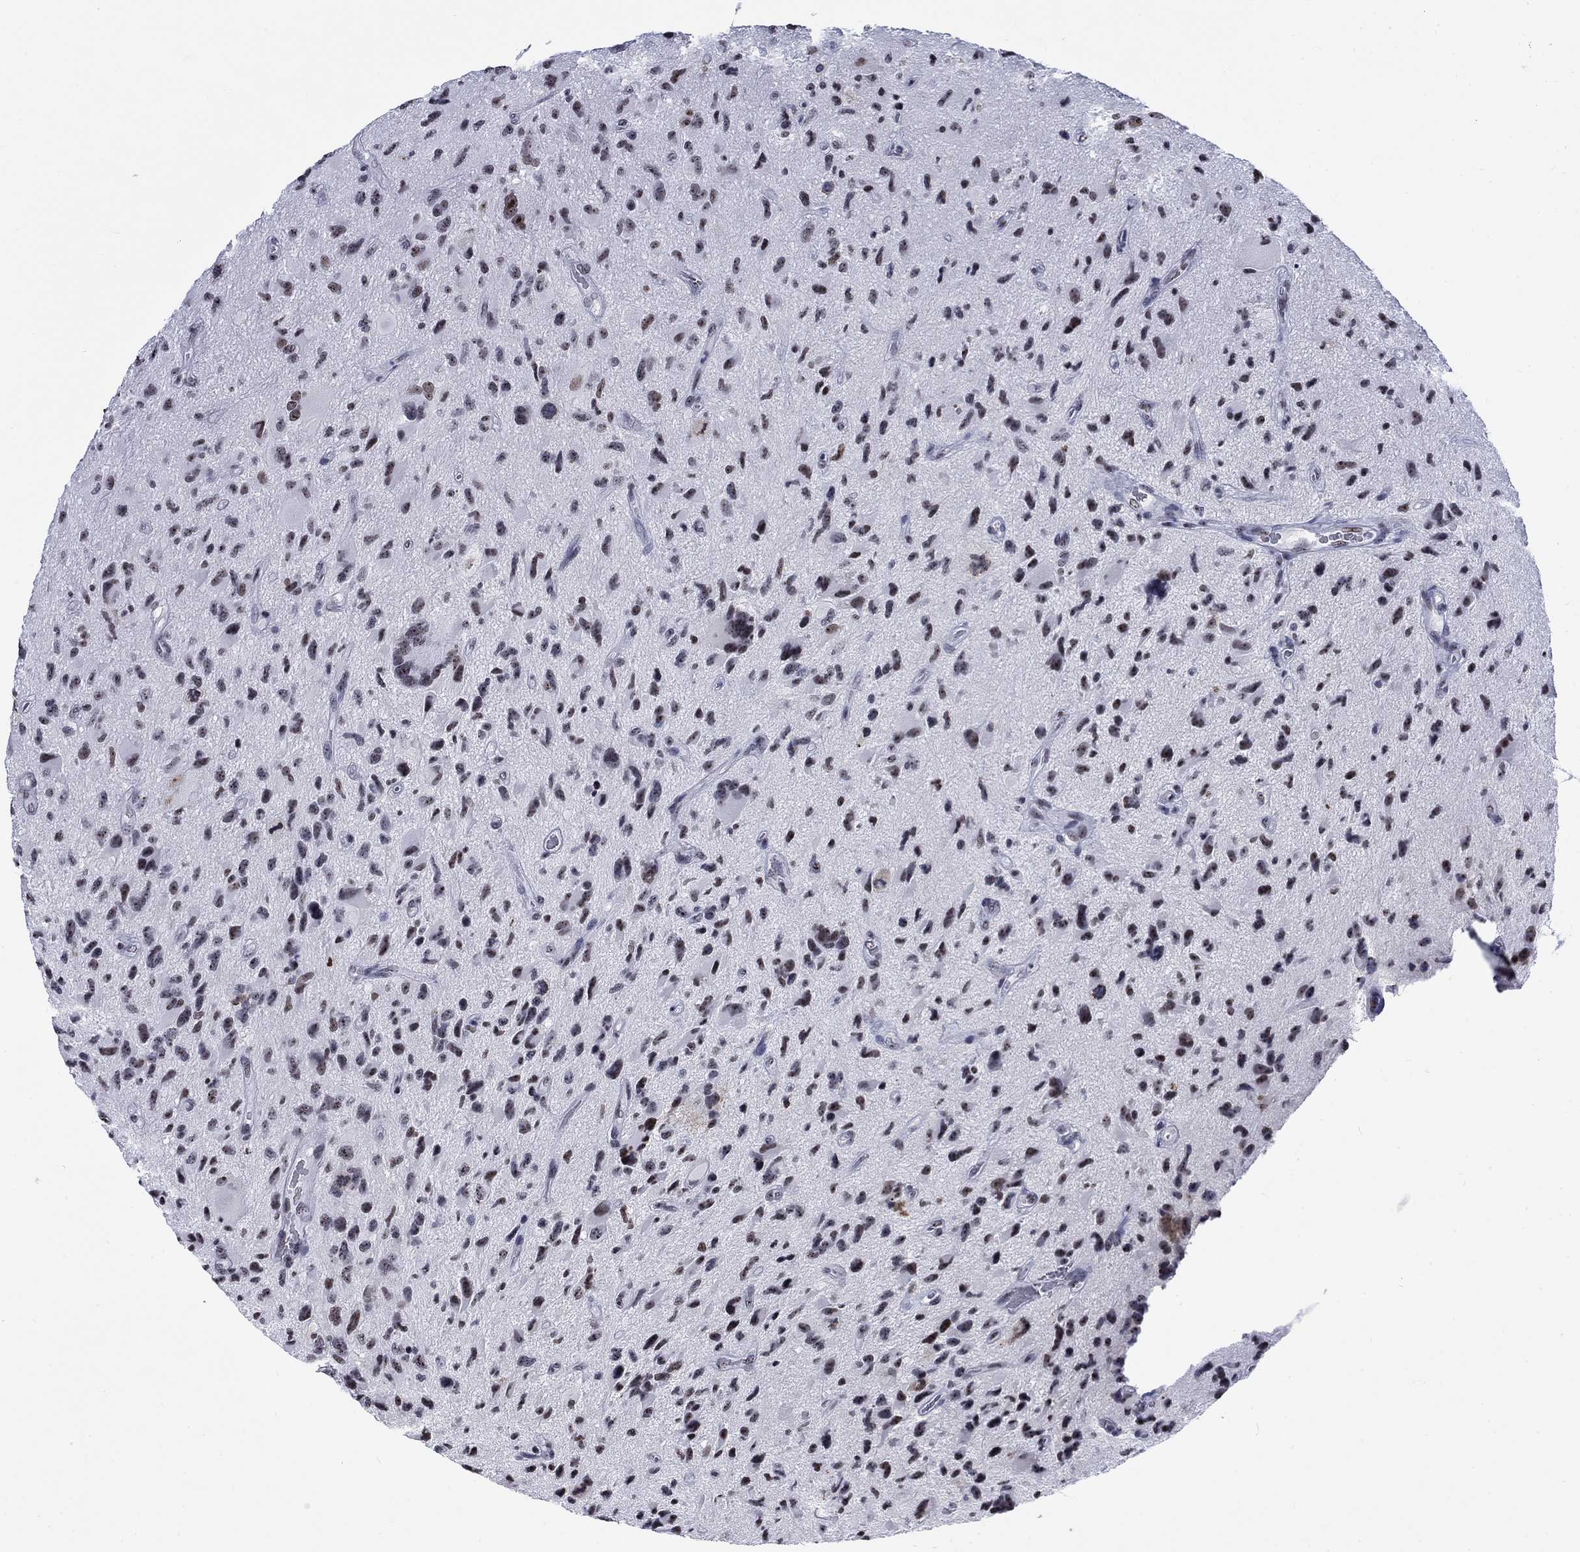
{"staining": {"intensity": "weak", "quantity": "<25%", "location": "nuclear"}, "tissue": "glioma", "cell_type": "Tumor cells", "image_type": "cancer", "snomed": [{"axis": "morphology", "description": "Glioma, malignant, NOS"}, {"axis": "morphology", "description": "Glioma, malignant, High grade"}, {"axis": "topography", "description": "Brain"}], "caption": "Immunohistochemistry (IHC) histopathology image of malignant high-grade glioma stained for a protein (brown), which exhibits no staining in tumor cells.", "gene": "CSRNP3", "patient": {"sex": "female", "age": 71}}